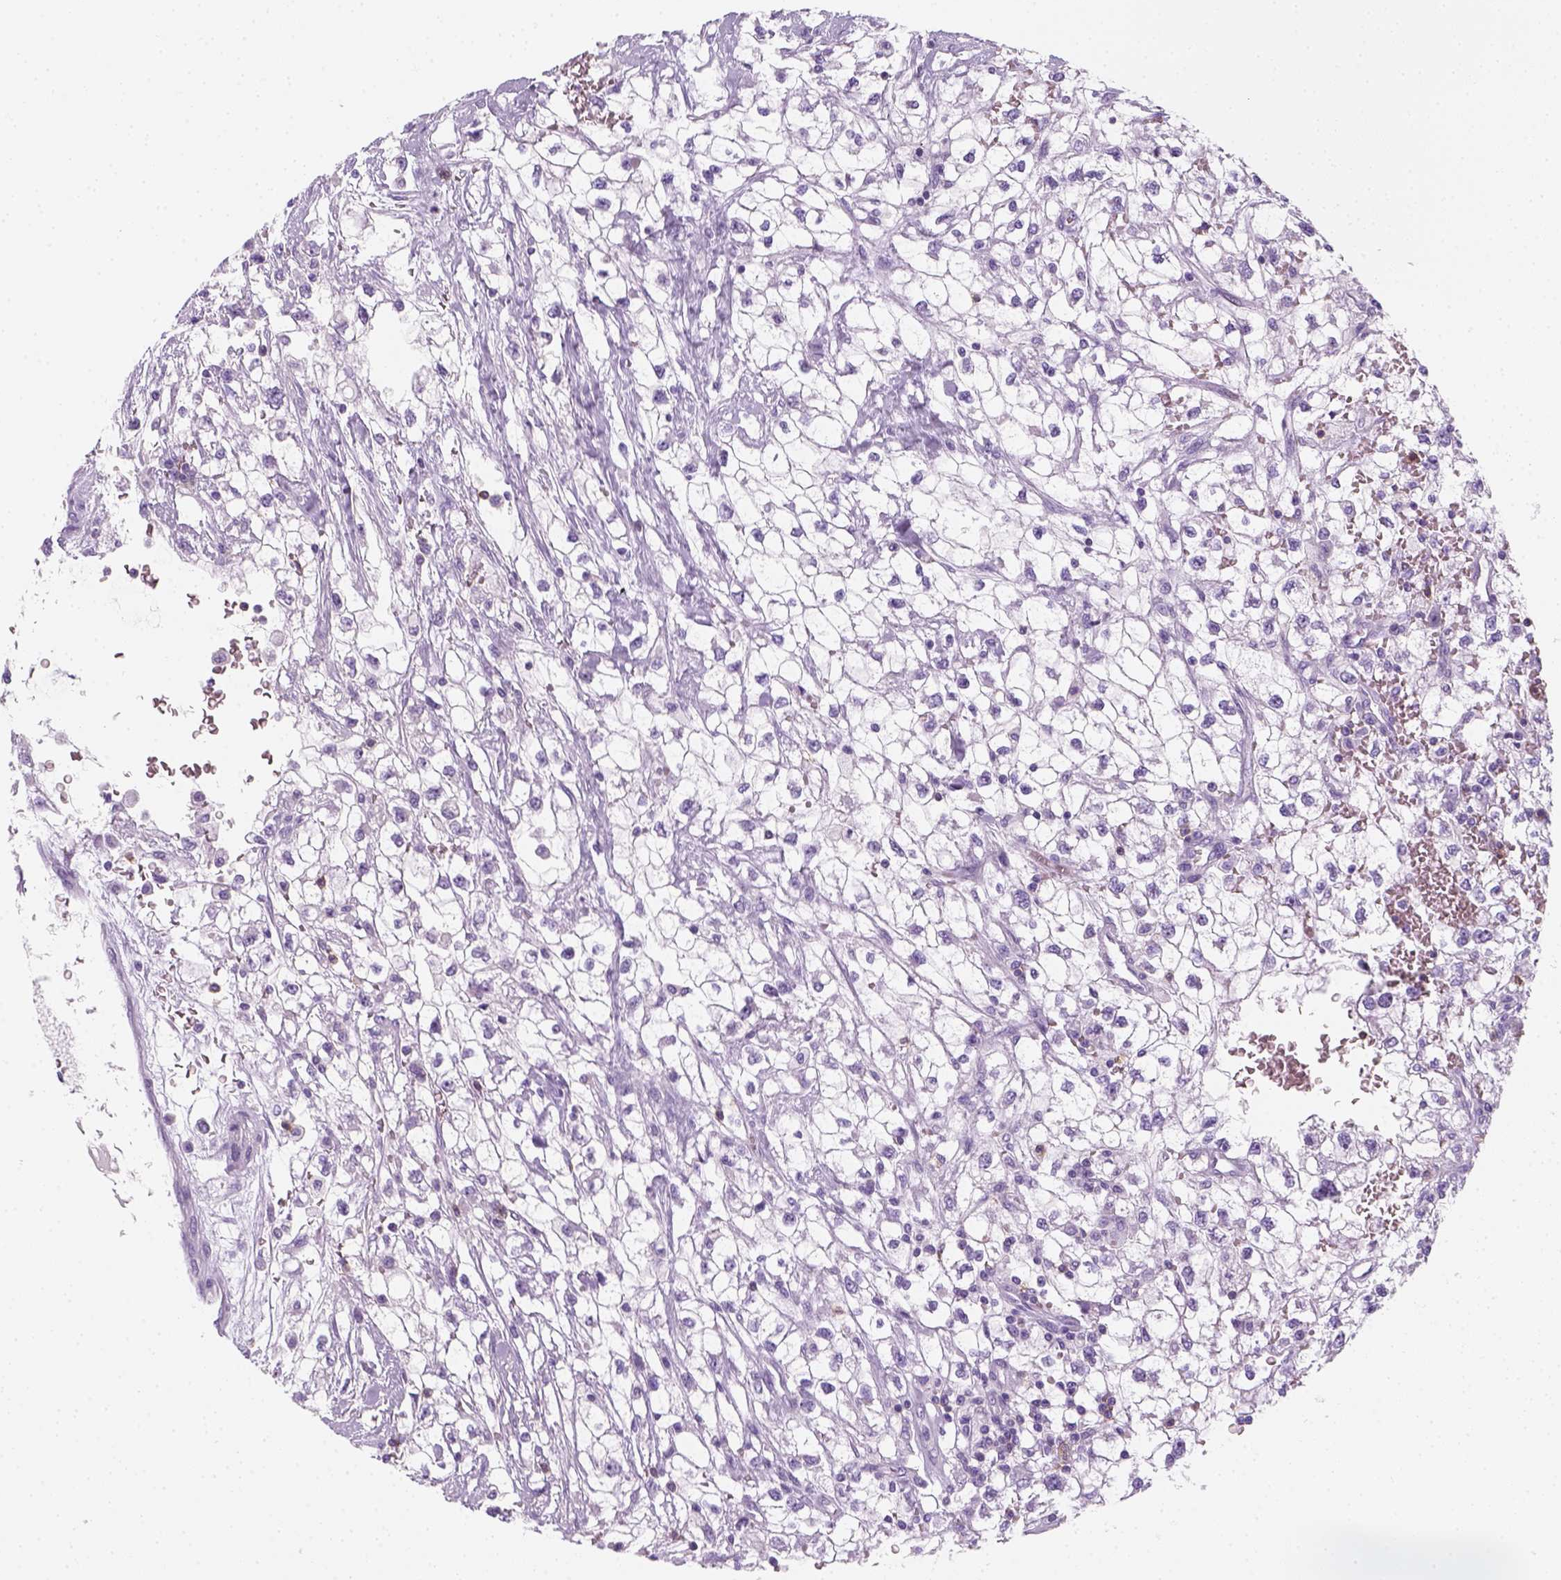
{"staining": {"intensity": "negative", "quantity": "none", "location": "none"}, "tissue": "renal cancer", "cell_type": "Tumor cells", "image_type": "cancer", "snomed": [{"axis": "morphology", "description": "Adenocarcinoma, NOS"}, {"axis": "topography", "description": "Kidney"}], "caption": "Renal adenocarcinoma was stained to show a protein in brown. There is no significant expression in tumor cells. (DAB (3,3'-diaminobenzidine) immunohistochemistry, high magnification).", "gene": "AQP3", "patient": {"sex": "male", "age": 59}}